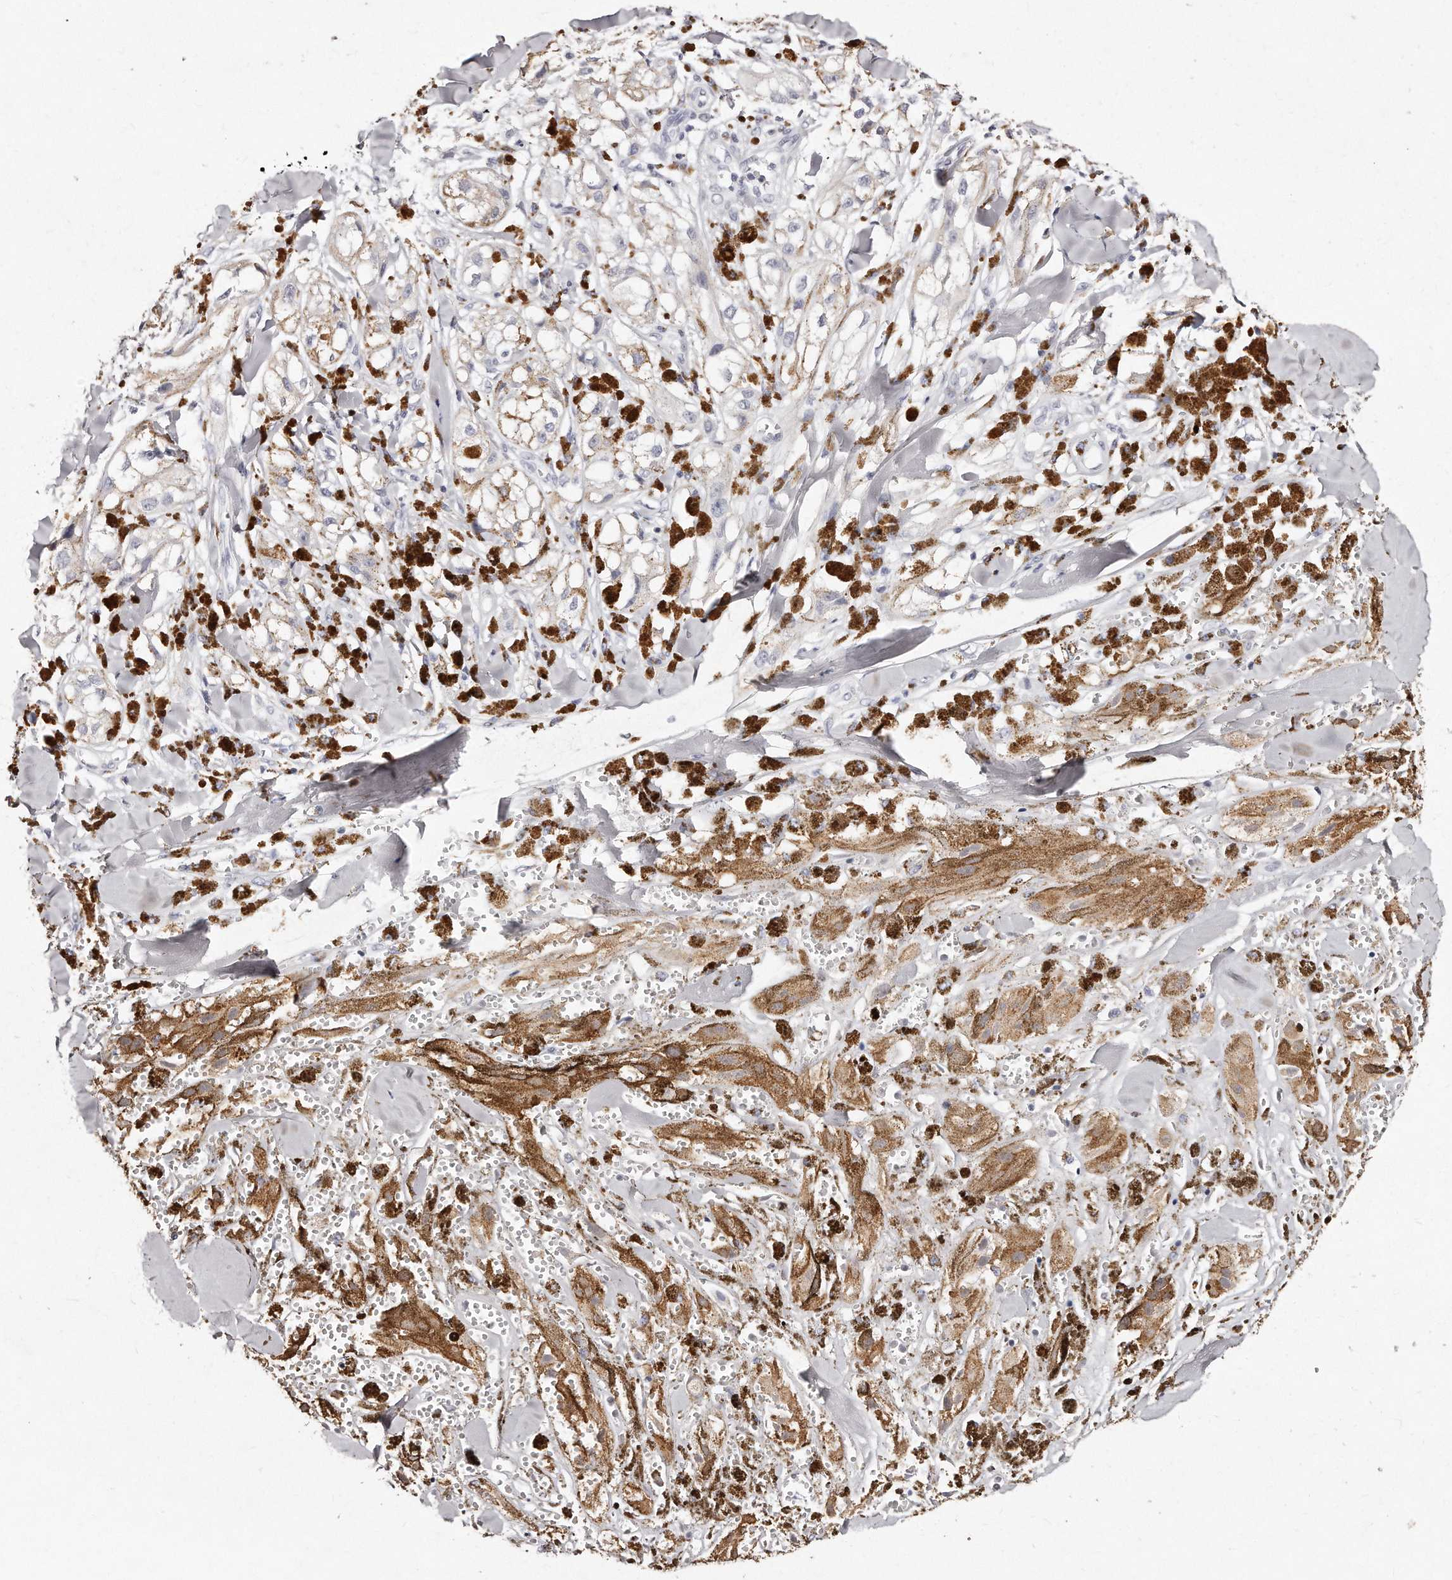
{"staining": {"intensity": "negative", "quantity": "none", "location": "none"}, "tissue": "melanoma", "cell_type": "Tumor cells", "image_type": "cancer", "snomed": [{"axis": "morphology", "description": "Malignant melanoma, NOS"}, {"axis": "topography", "description": "Skin"}], "caption": "DAB (3,3'-diaminobenzidine) immunohistochemical staining of melanoma reveals no significant staining in tumor cells. (DAB (3,3'-diaminobenzidine) immunohistochemistry (IHC) with hematoxylin counter stain).", "gene": "GDA", "patient": {"sex": "male", "age": 88}}